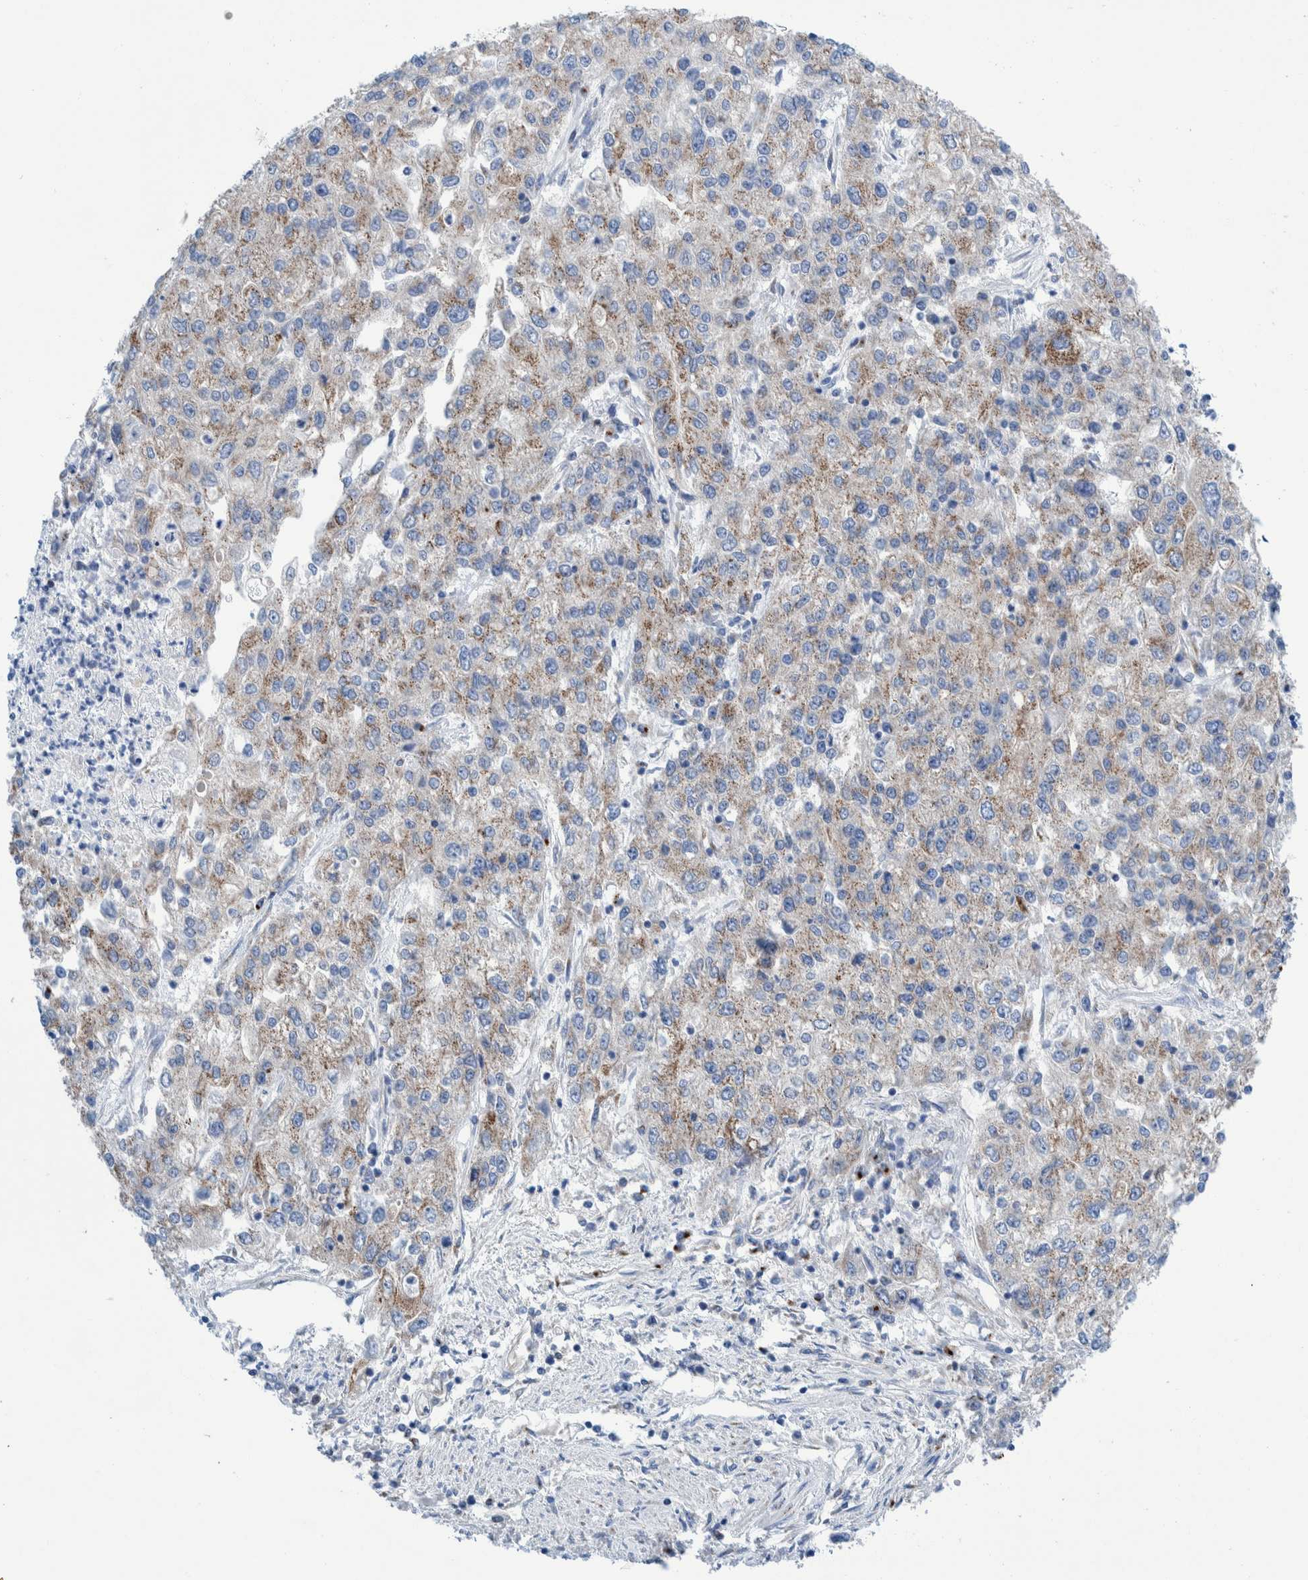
{"staining": {"intensity": "weak", "quantity": "25%-75%", "location": "cytoplasmic/membranous"}, "tissue": "endometrial cancer", "cell_type": "Tumor cells", "image_type": "cancer", "snomed": [{"axis": "morphology", "description": "Adenocarcinoma, NOS"}, {"axis": "topography", "description": "Endometrium"}], "caption": "Weak cytoplasmic/membranous staining is identified in approximately 25%-75% of tumor cells in endometrial cancer (adenocarcinoma). (DAB IHC with brightfield microscopy, high magnification).", "gene": "TRIM58", "patient": {"sex": "female", "age": 49}}